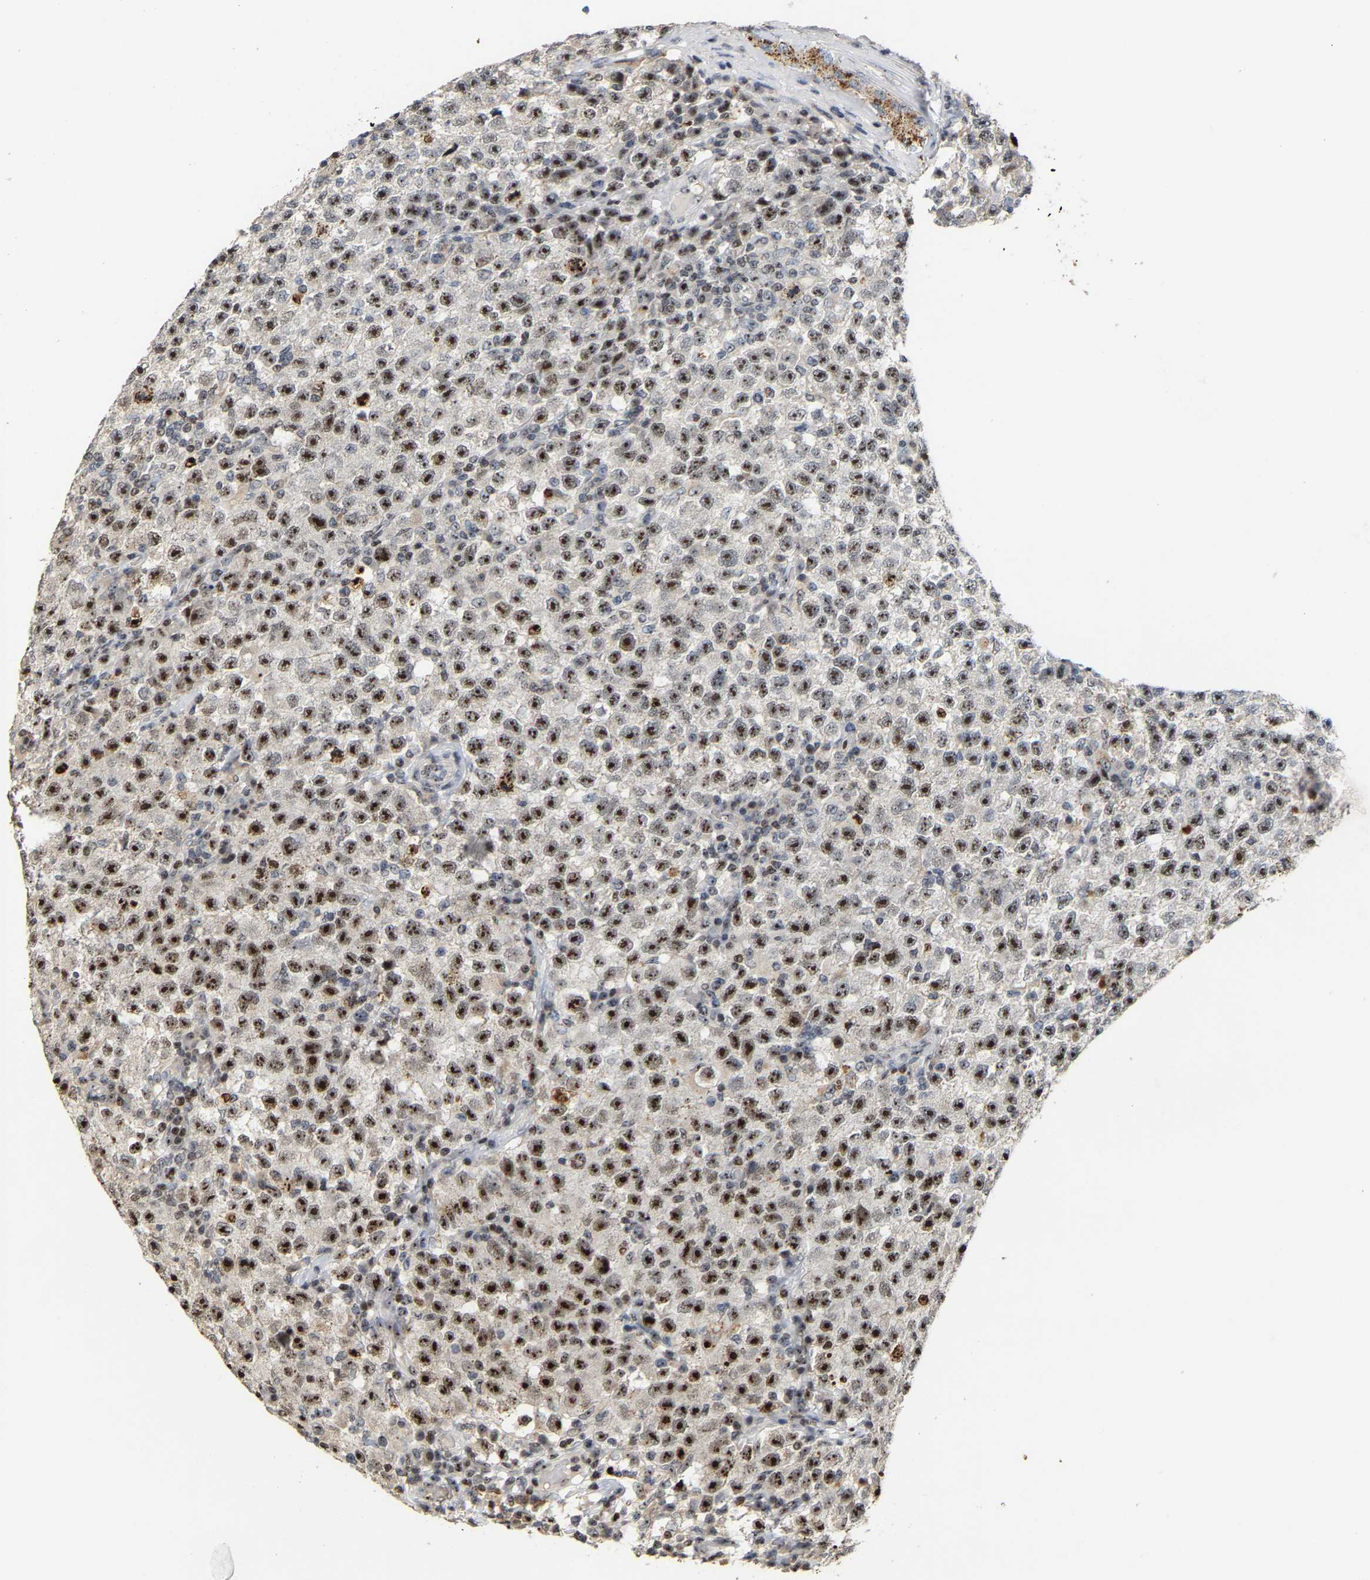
{"staining": {"intensity": "strong", "quantity": ">75%", "location": "nuclear"}, "tissue": "testis cancer", "cell_type": "Tumor cells", "image_type": "cancer", "snomed": [{"axis": "morphology", "description": "Seminoma, NOS"}, {"axis": "topography", "description": "Testis"}], "caption": "Testis cancer stained for a protein shows strong nuclear positivity in tumor cells.", "gene": "NOP58", "patient": {"sex": "male", "age": 22}}